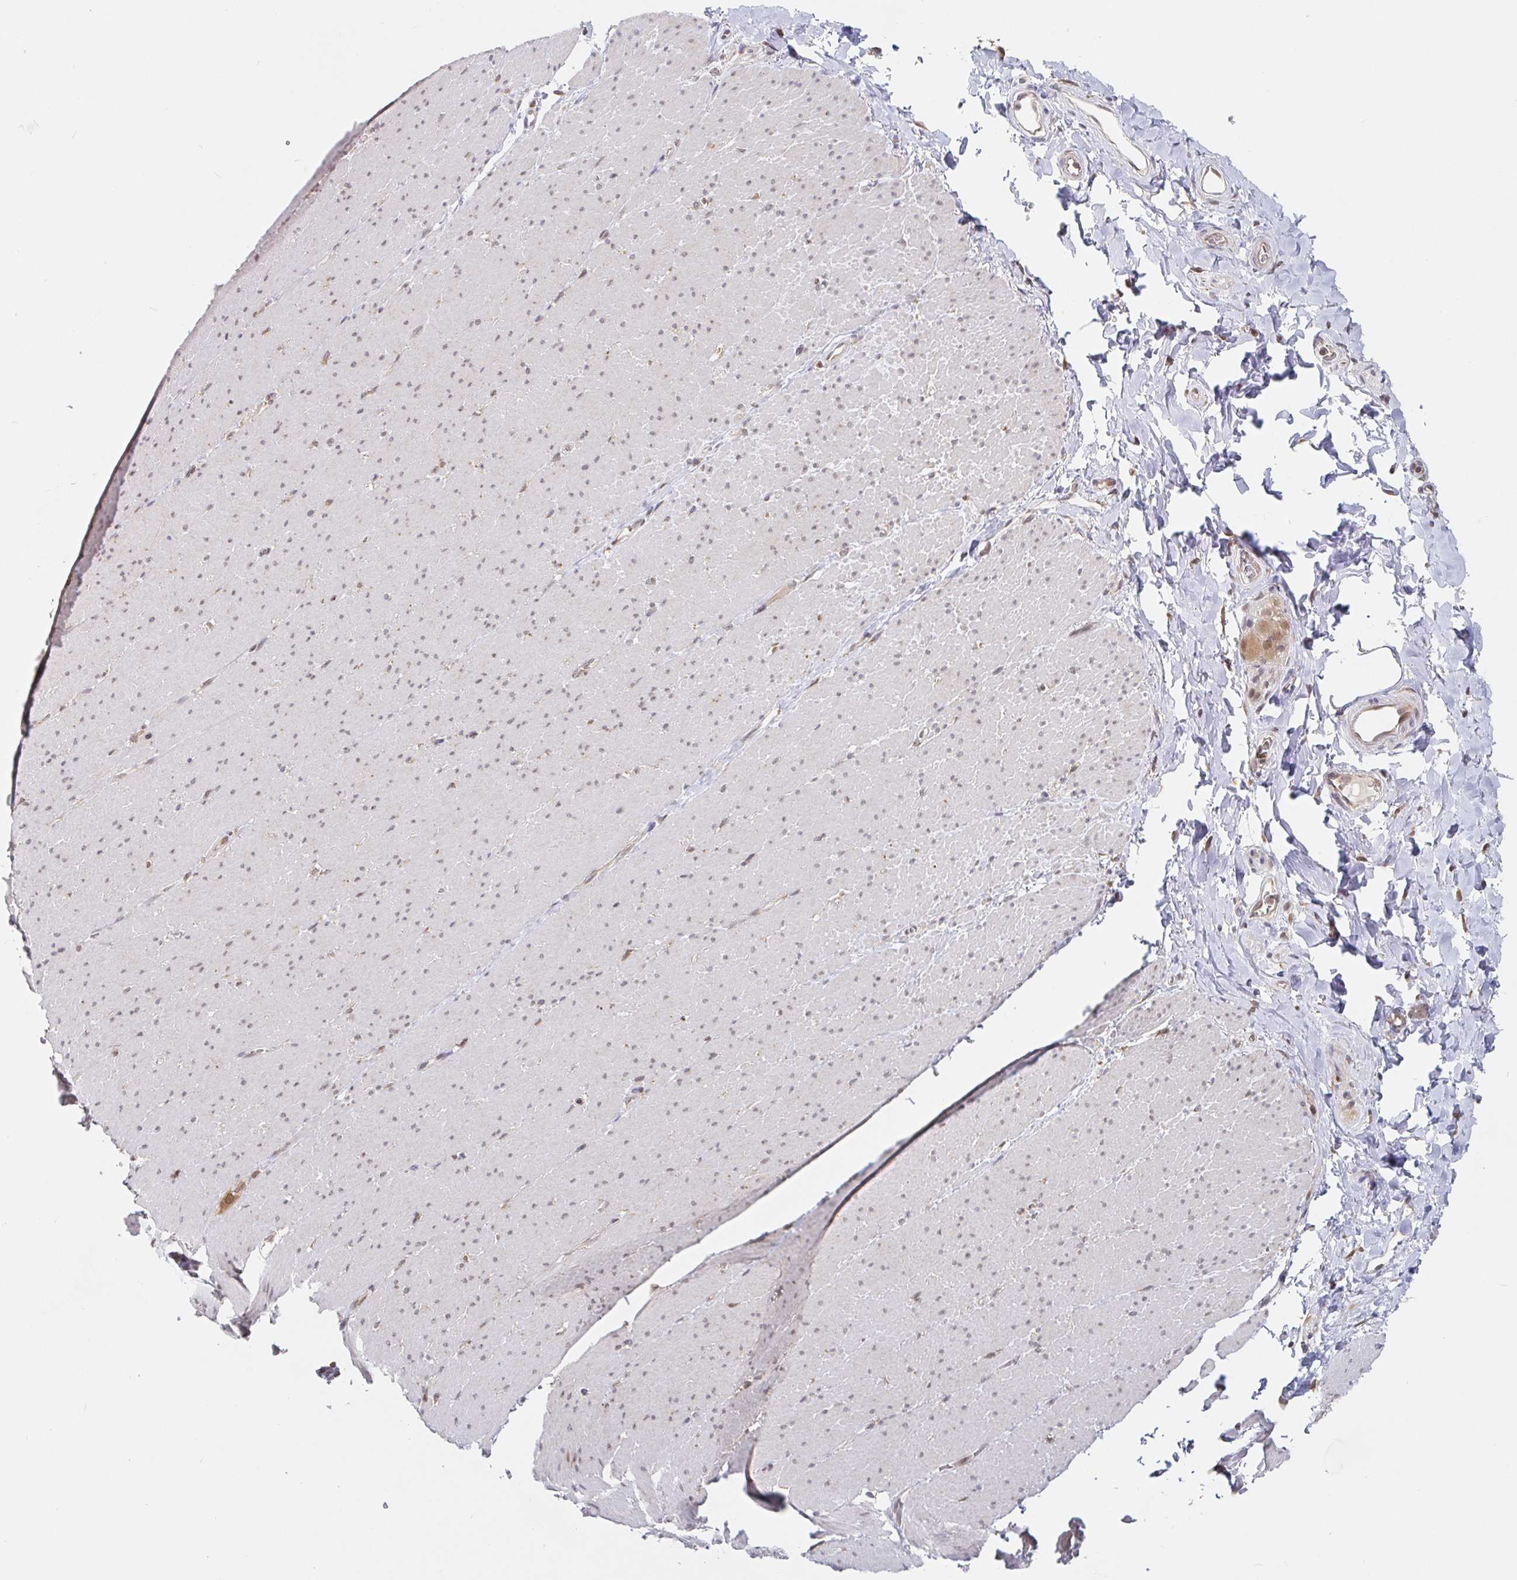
{"staining": {"intensity": "negative", "quantity": "none", "location": "none"}, "tissue": "smooth muscle", "cell_type": "Smooth muscle cells", "image_type": "normal", "snomed": [{"axis": "morphology", "description": "Normal tissue, NOS"}, {"axis": "topography", "description": "Smooth muscle"}, {"axis": "topography", "description": "Rectum"}], "caption": "This is a image of immunohistochemistry (IHC) staining of unremarkable smooth muscle, which shows no staining in smooth muscle cells. (DAB (3,3'-diaminobenzidine) immunohistochemistry visualized using brightfield microscopy, high magnification).", "gene": "ALG1L2", "patient": {"sex": "male", "age": 53}}